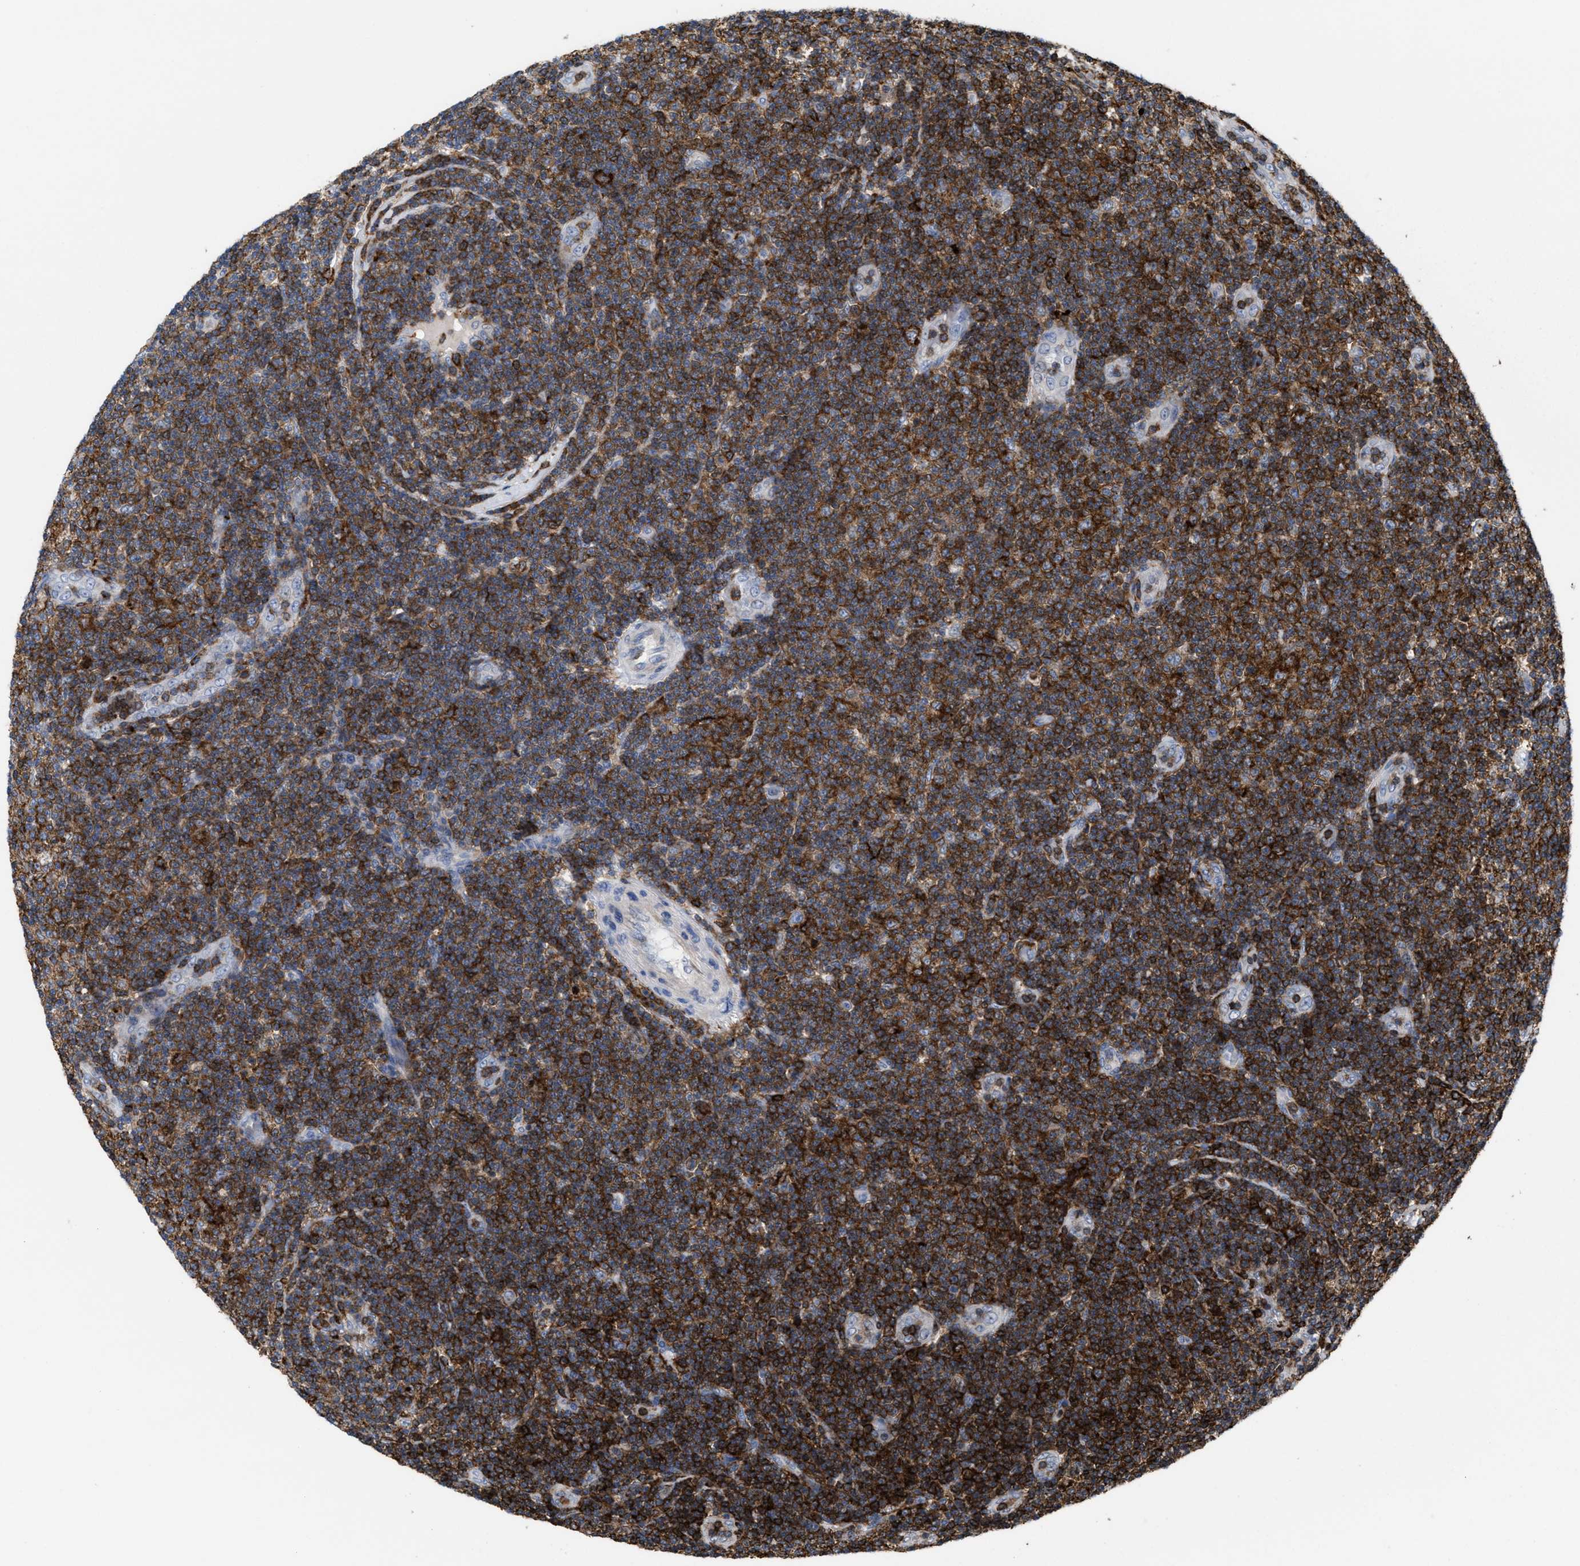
{"staining": {"intensity": "strong", "quantity": ">75%", "location": "cytoplasmic/membranous"}, "tissue": "lymphoma", "cell_type": "Tumor cells", "image_type": "cancer", "snomed": [{"axis": "morphology", "description": "Malignant lymphoma, non-Hodgkin's type, Low grade"}, {"axis": "topography", "description": "Lymph node"}], "caption": "Brown immunohistochemical staining in human low-grade malignant lymphoma, non-Hodgkin's type demonstrates strong cytoplasmic/membranous staining in about >75% of tumor cells.", "gene": "PTPRE", "patient": {"sex": "male", "age": 83}}